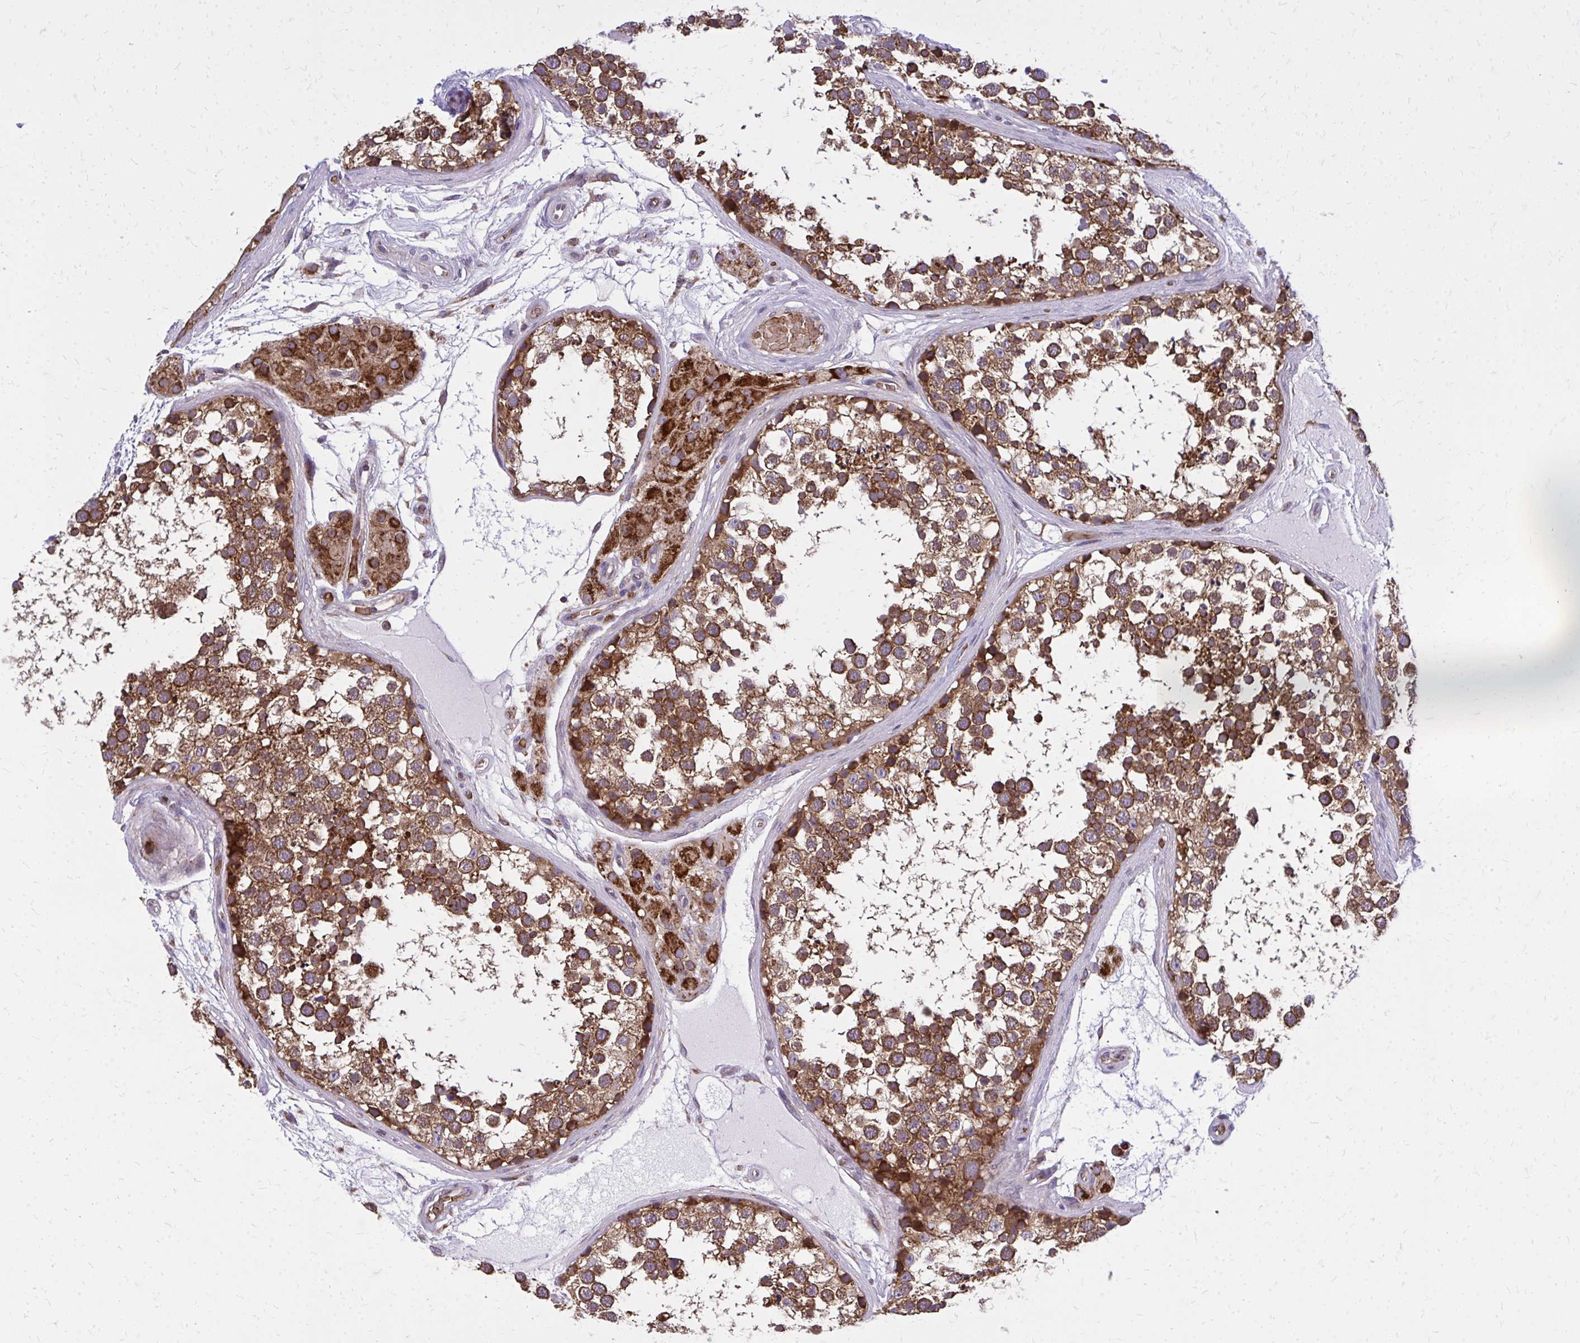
{"staining": {"intensity": "strong", "quantity": ">75%", "location": "cytoplasmic/membranous"}, "tissue": "testis", "cell_type": "Cells in seminiferous ducts", "image_type": "normal", "snomed": [{"axis": "morphology", "description": "Normal tissue, NOS"}, {"axis": "morphology", "description": "Seminoma, NOS"}, {"axis": "topography", "description": "Testis"}], "caption": "This is a photomicrograph of immunohistochemistry staining of benign testis, which shows strong staining in the cytoplasmic/membranous of cells in seminiferous ducts.", "gene": "PDK4", "patient": {"sex": "male", "age": 65}}